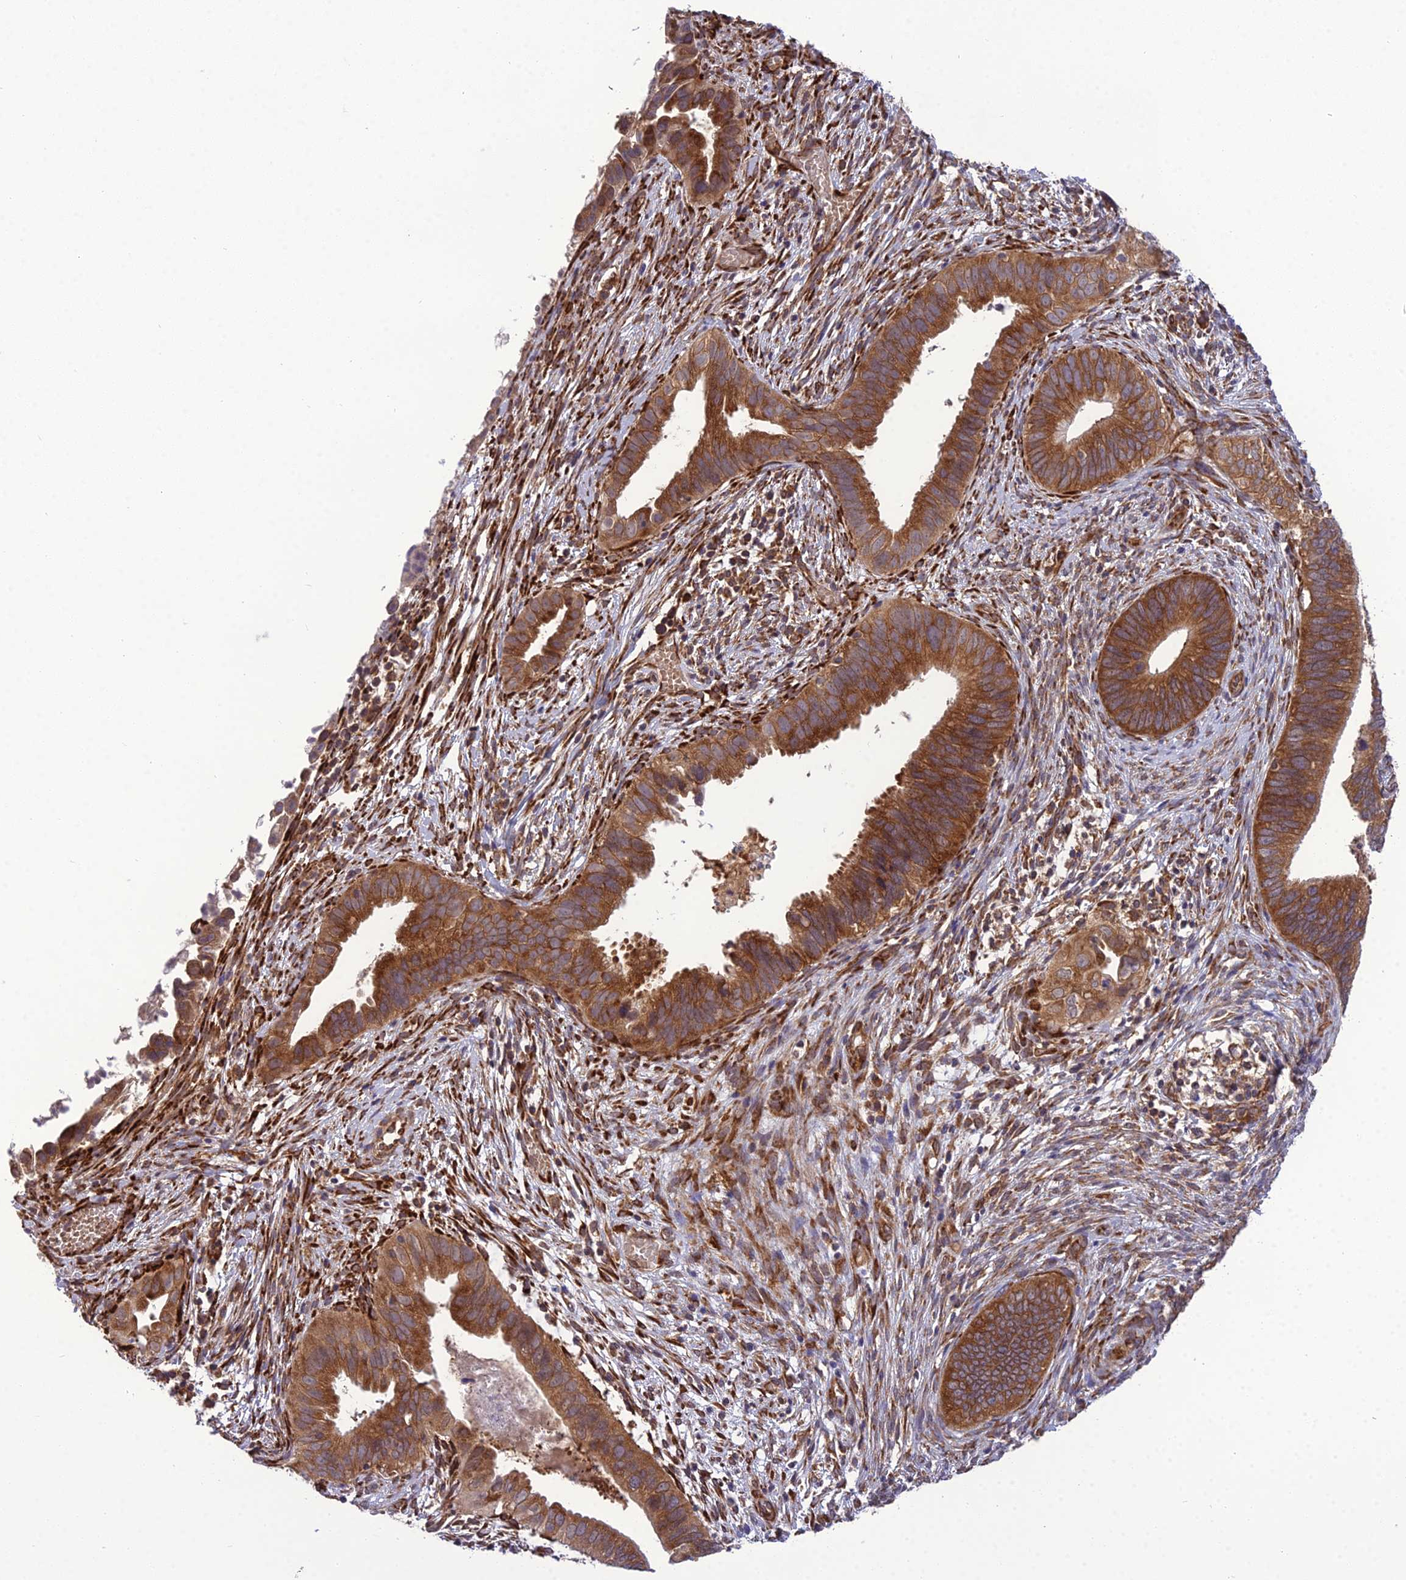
{"staining": {"intensity": "strong", "quantity": ">75%", "location": "cytoplasmic/membranous"}, "tissue": "cervical cancer", "cell_type": "Tumor cells", "image_type": "cancer", "snomed": [{"axis": "morphology", "description": "Adenocarcinoma, NOS"}, {"axis": "topography", "description": "Cervix"}], "caption": "Immunohistochemistry histopathology image of neoplastic tissue: human adenocarcinoma (cervical) stained using immunohistochemistry (IHC) exhibits high levels of strong protein expression localized specifically in the cytoplasmic/membranous of tumor cells, appearing as a cytoplasmic/membranous brown color.", "gene": "DHCR7", "patient": {"sex": "female", "age": 42}}